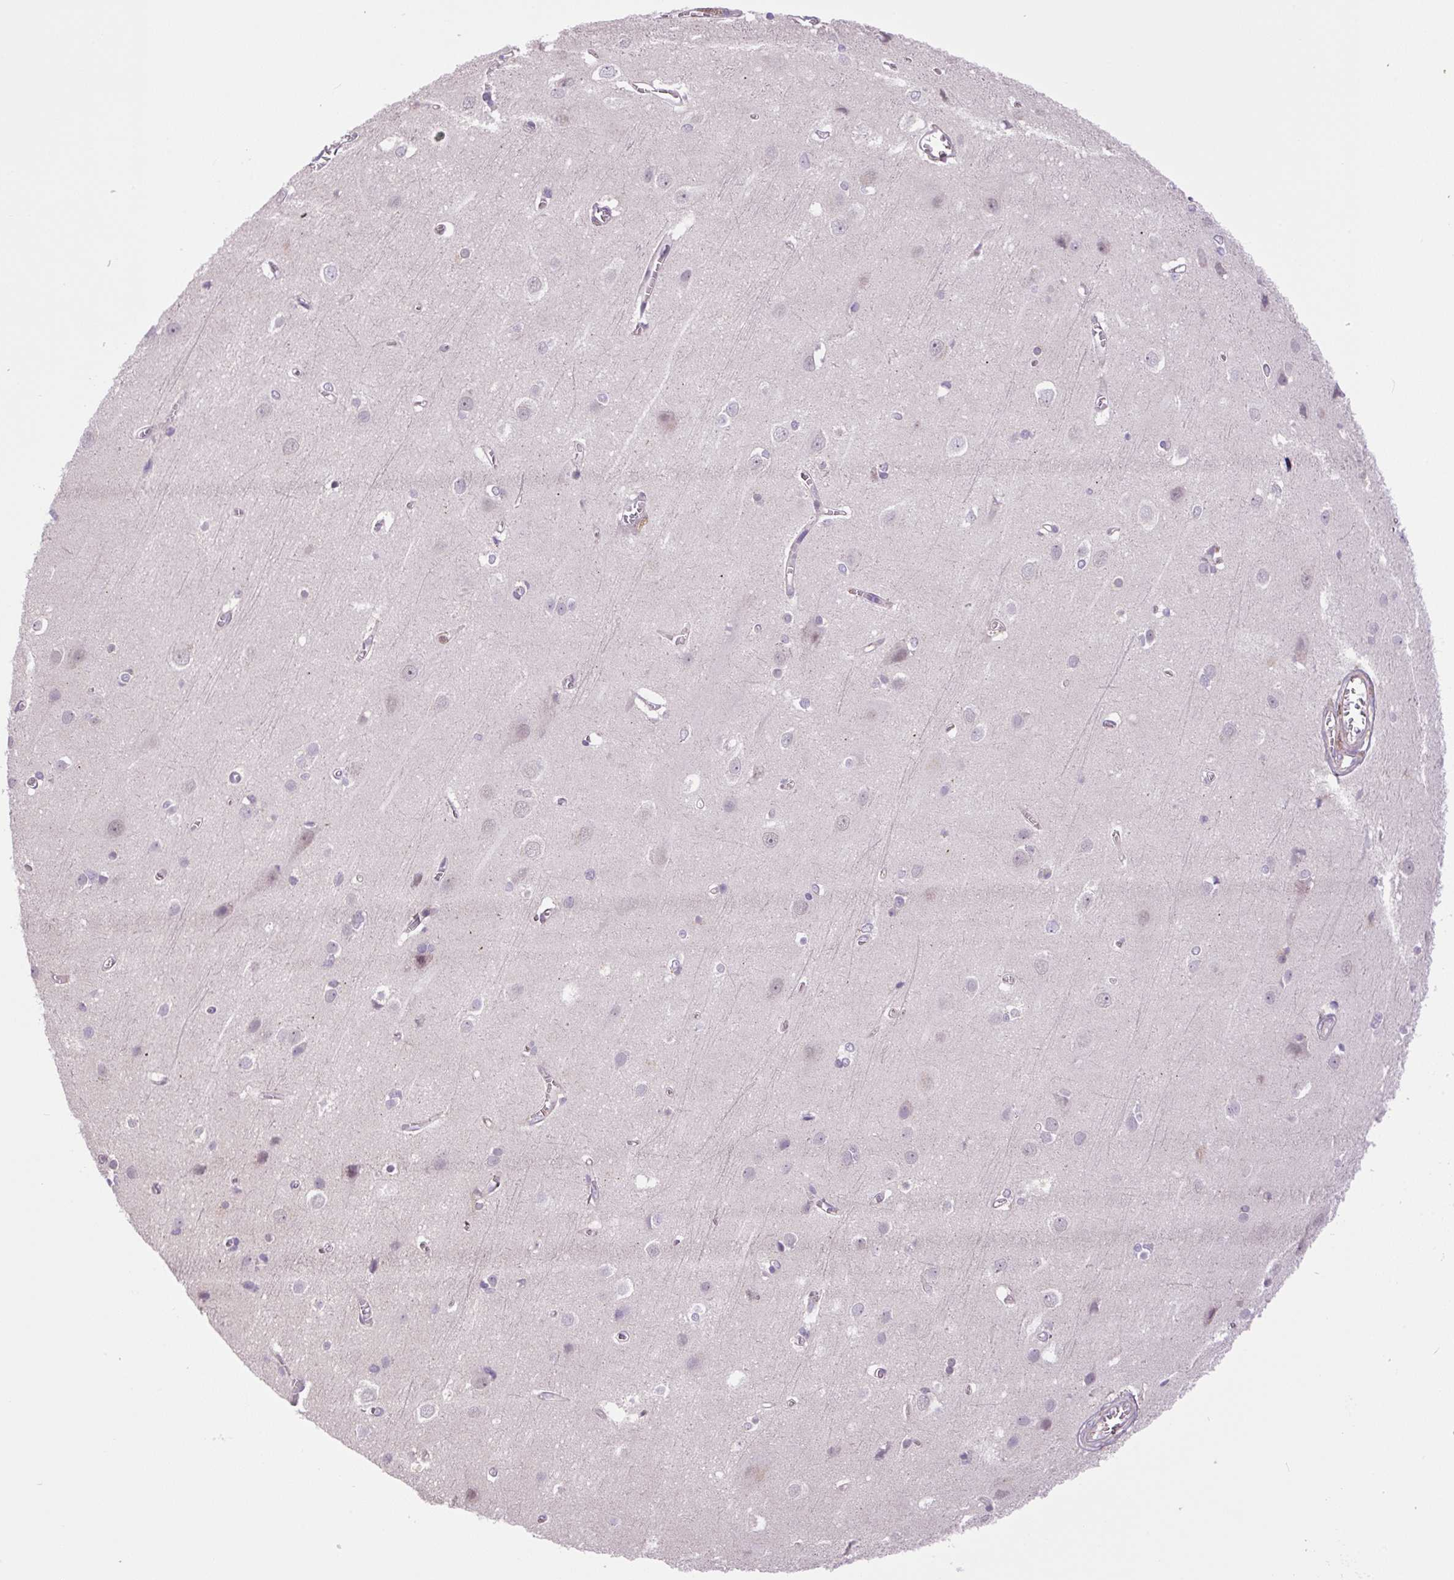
{"staining": {"intensity": "negative", "quantity": "none", "location": "none"}, "tissue": "cerebral cortex", "cell_type": "Endothelial cells", "image_type": "normal", "snomed": [{"axis": "morphology", "description": "Normal tissue, NOS"}, {"axis": "topography", "description": "Cerebral cortex"}], "caption": "An immunohistochemistry (IHC) micrograph of unremarkable cerebral cortex is shown. There is no staining in endothelial cells of cerebral cortex. (DAB immunohistochemistry (IHC) visualized using brightfield microscopy, high magnification).", "gene": "KIFC1", "patient": {"sex": "male", "age": 37}}